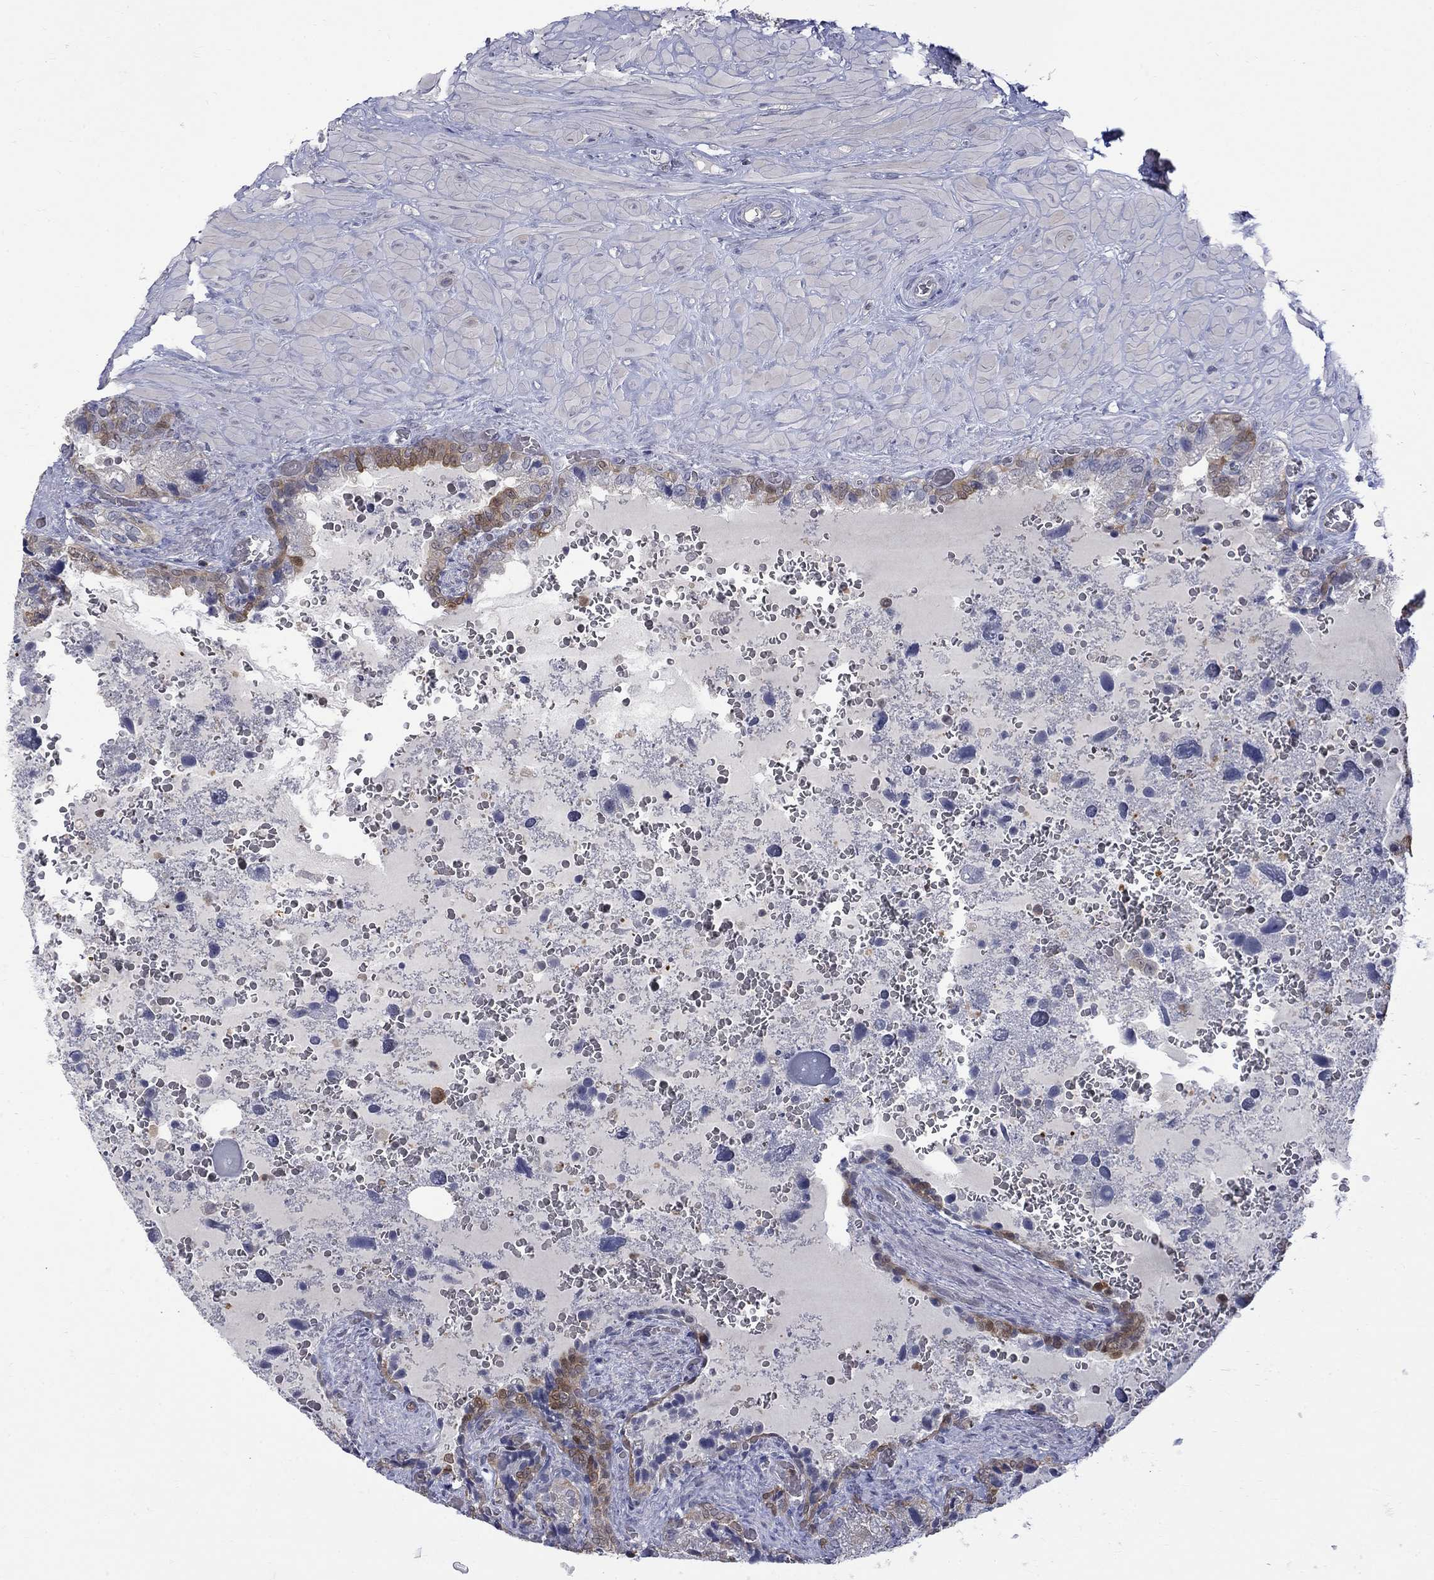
{"staining": {"intensity": "moderate", "quantity": "<25%", "location": "cytoplasmic/membranous"}, "tissue": "prostate cancer", "cell_type": "Tumor cells", "image_type": "cancer", "snomed": [{"axis": "morphology", "description": "Adenocarcinoma, NOS"}, {"axis": "topography", "description": "Prostate and seminal vesicle, NOS"}], "caption": "Immunohistochemistry of adenocarcinoma (prostate) shows low levels of moderate cytoplasmic/membranous staining in approximately <25% of tumor cells.", "gene": "HKDC1", "patient": {"sex": "male", "age": 62}}